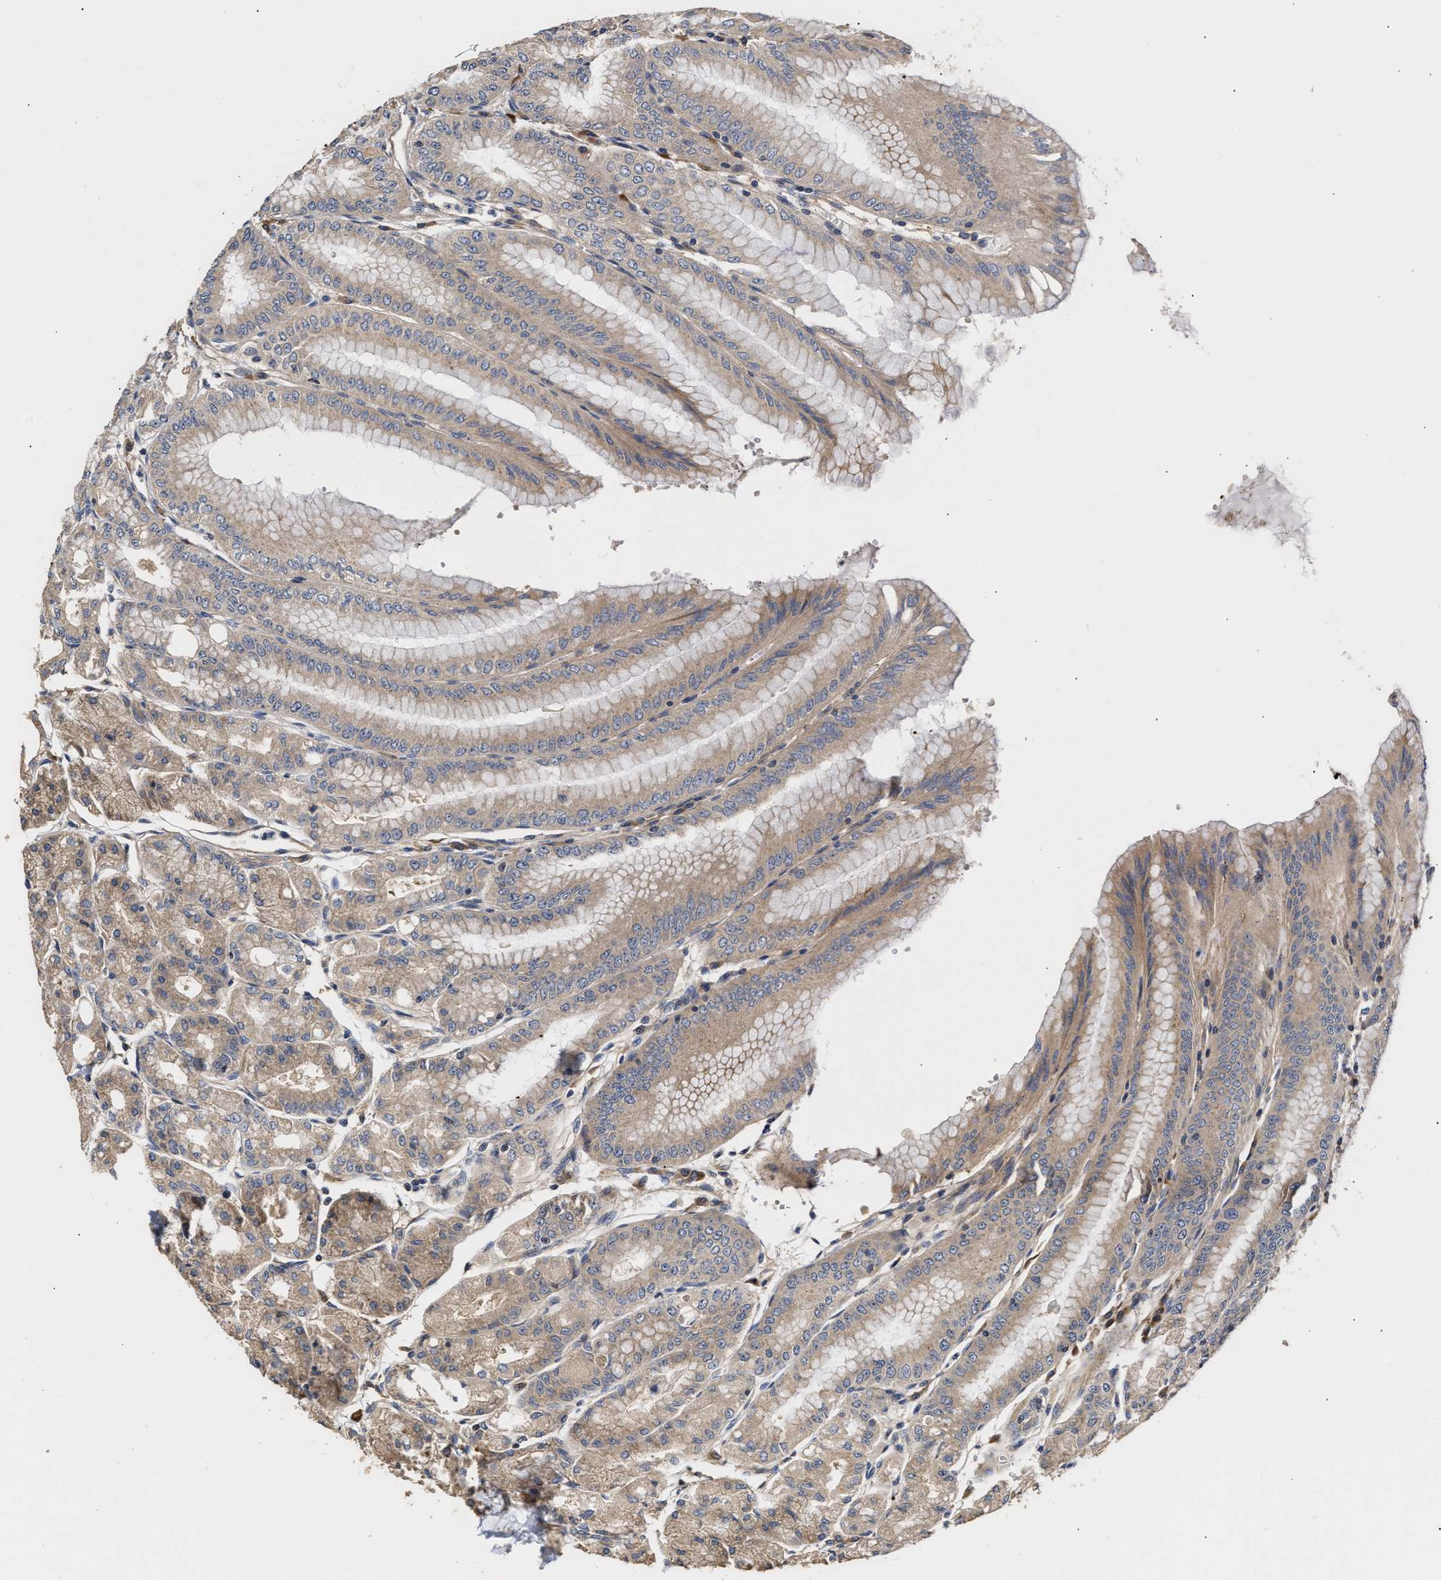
{"staining": {"intensity": "moderate", "quantity": ">75%", "location": "cytoplasmic/membranous"}, "tissue": "stomach", "cell_type": "Glandular cells", "image_type": "normal", "snomed": [{"axis": "morphology", "description": "Normal tissue, NOS"}, {"axis": "topography", "description": "Stomach, lower"}], "caption": "DAB (3,3'-diaminobenzidine) immunohistochemical staining of normal stomach demonstrates moderate cytoplasmic/membranous protein expression in about >75% of glandular cells. The protein of interest is shown in brown color, while the nuclei are stained blue.", "gene": "CLIP2", "patient": {"sex": "male", "age": 71}}